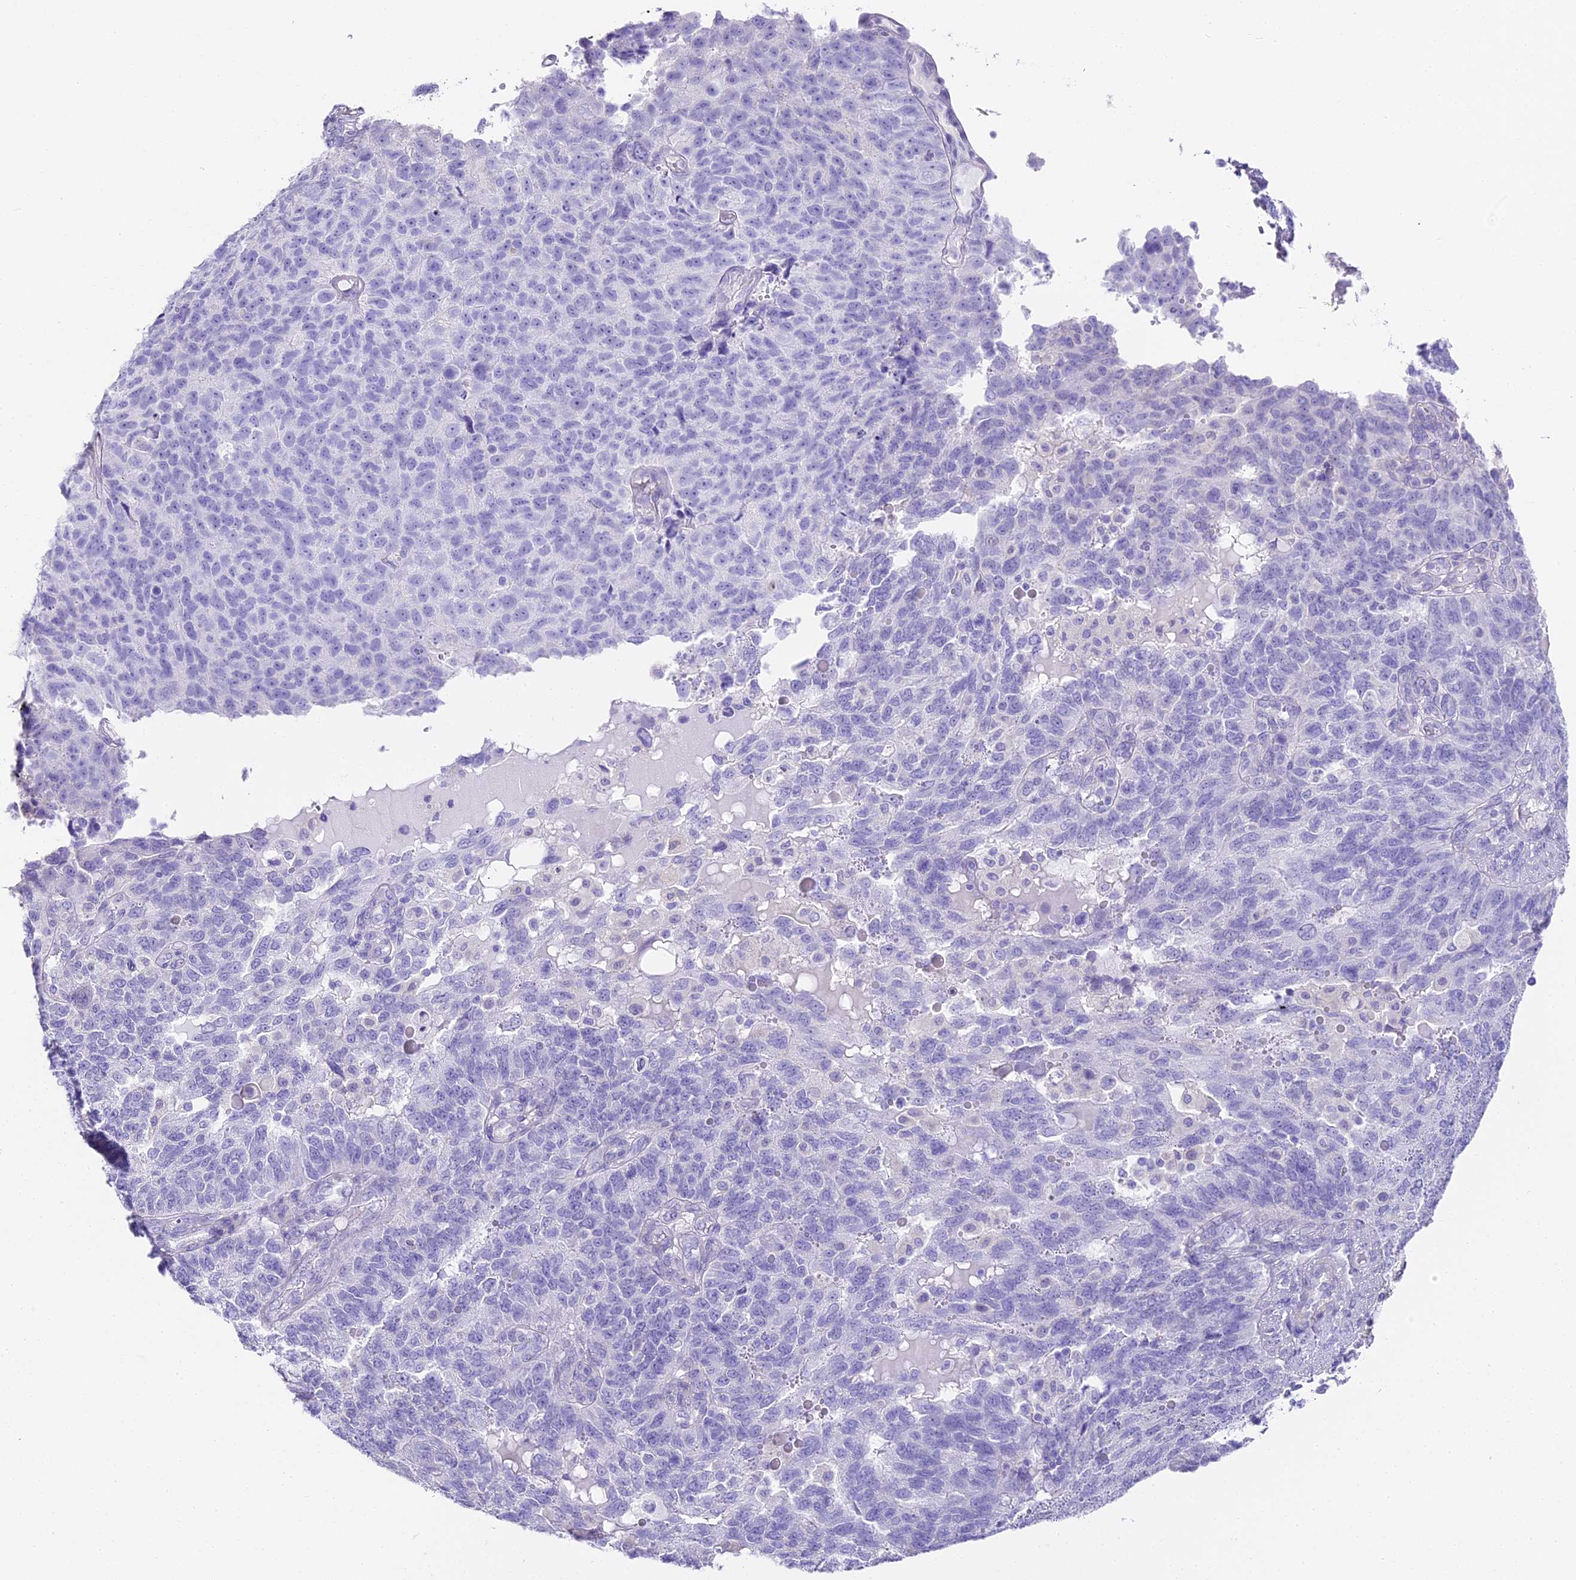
{"staining": {"intensity": "negative", "quantity": "none", "location": "none"}, "tissue": "endometrial cancer", "cell_type": "Tumor cells", "image_type": "cancer", "snomed": [{"axis": "morphology", "description": "Adenocarcinoma, NOS"}, {"axis": "topography", "description": "Endometrium"}], "caption": "This is an immunohistochemistry histopathology image of human endometrial cancer. There is no expression in tumor cells.", "gene": "ABHD14A-ACY1", "patient": {"sex": "female", "age": 66}}